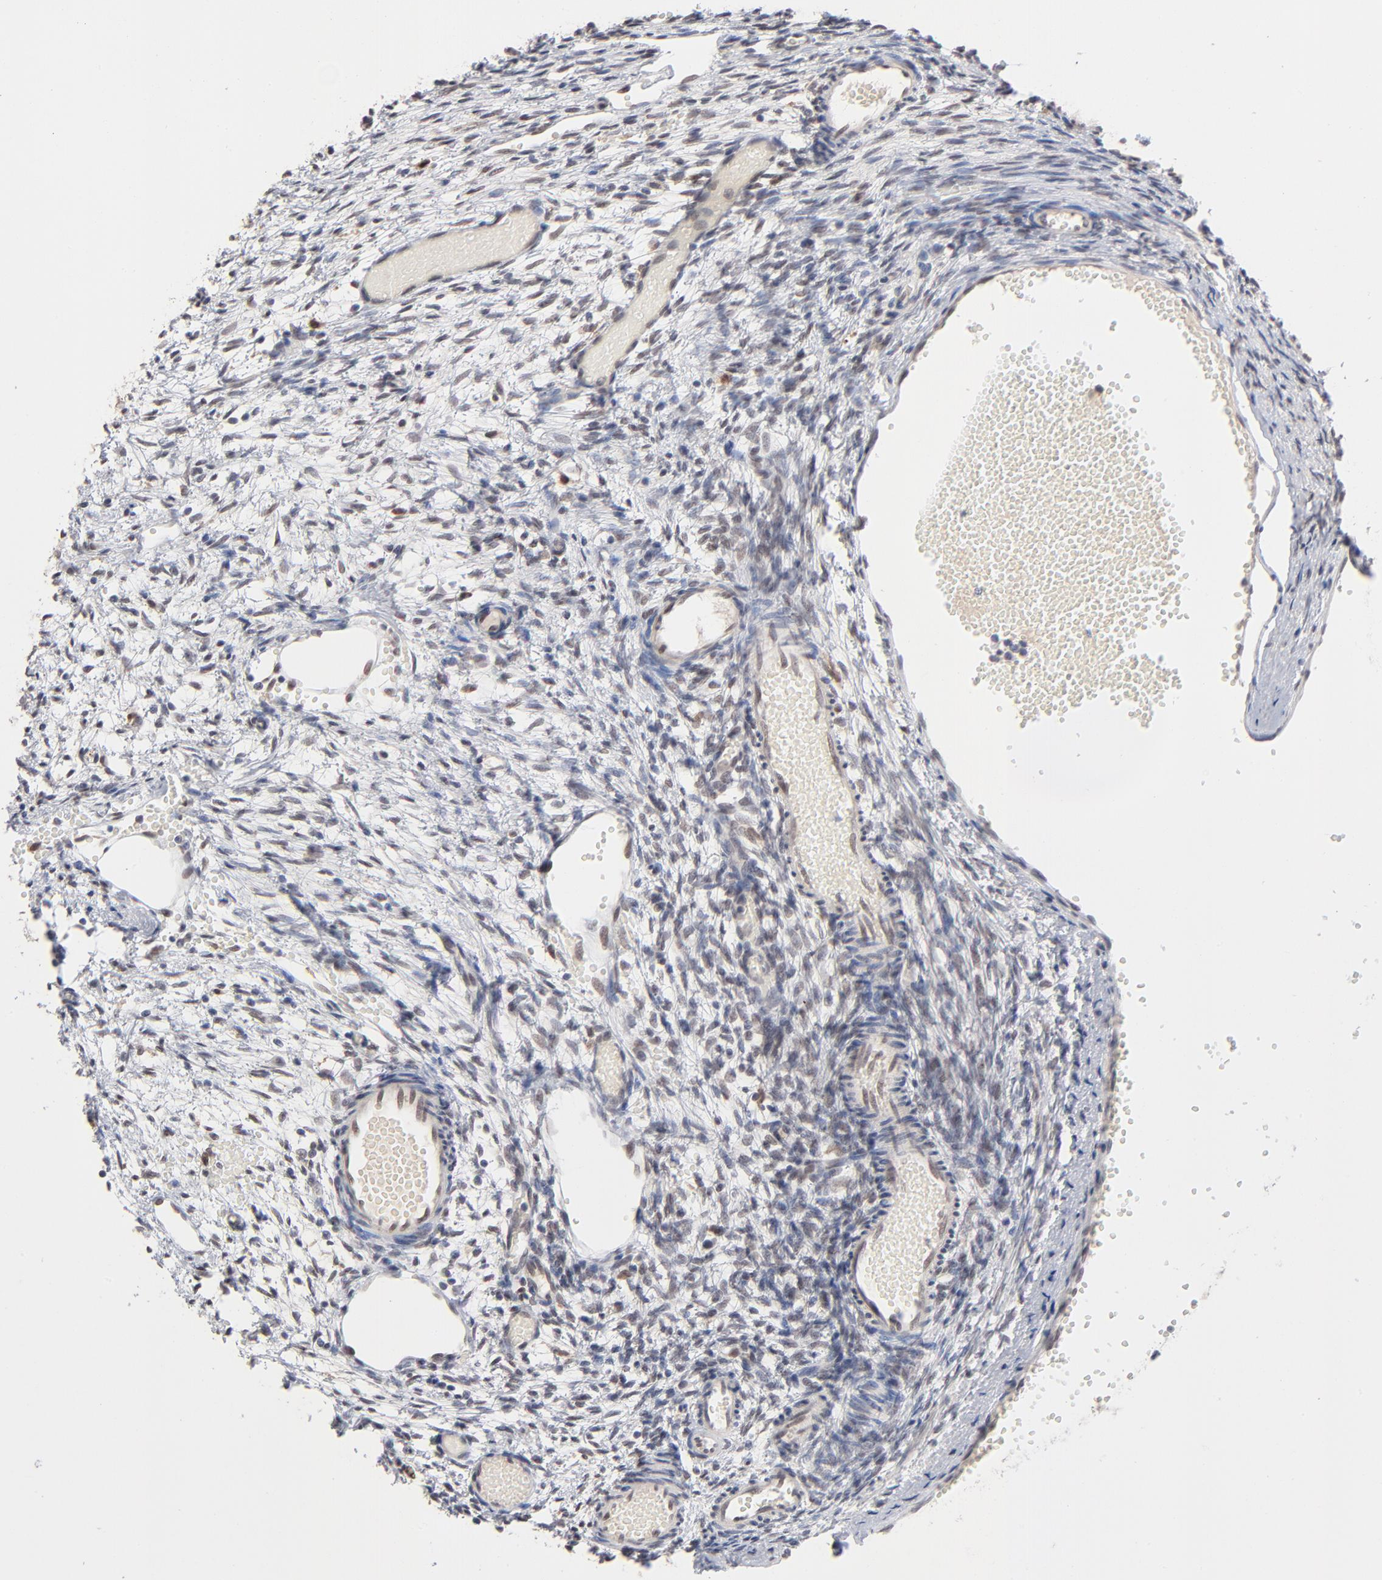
{"staining": {"intensity": "weak", "quantity": "<25%", "location": "nuclear"}, "tissue": "ovary", "cell_type": "Ovarian stroma cells", "image_type": "normal", "snomed": [{"axis": "morphology", "description": "Normal tissue, NOS"}, {"axis": "topography", "description": "Ovary"}], "caption": "A high-resolution micrograph shows immunohistochemistry staining of benign ovary, which exhibits no significant staining in ovarian stroma cells. (Brightfield microscopy of DAB (3,3'-diaminobenzidine) immunohistochemistry (IHC) at high magnification).", "gene": "MBIP", "patient": {"sex": "female", "age": 35}}